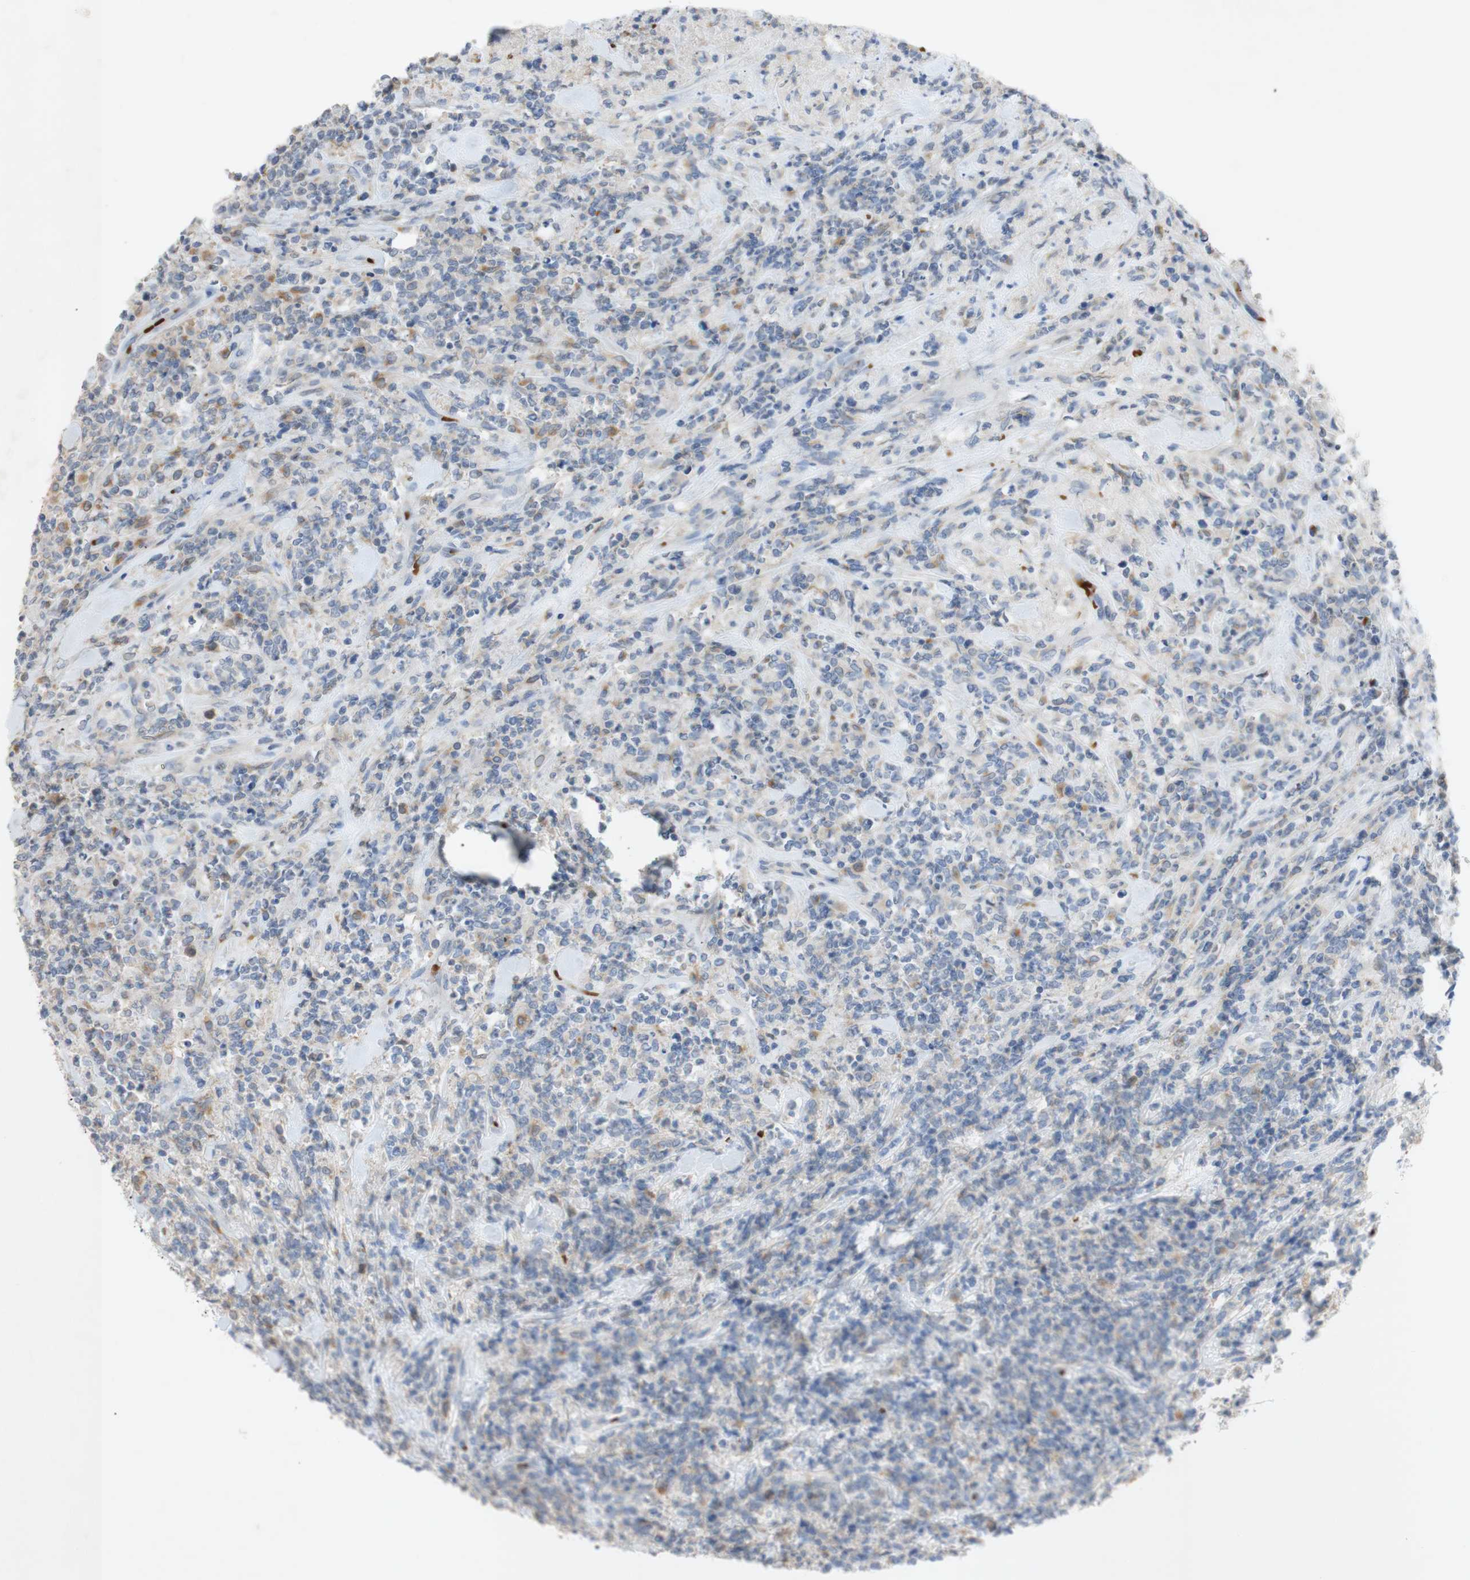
{"staining": {"intensity": "negative", "quantity": "none", "location": "none"}, "tissue": "lymphoma", "cell_type": "Tumor cells", "image_type": "cancer", "snomed": [{"axis": "morphology", "description": "Malignant lymphoma, non-Hodgkin's type, High grade"}, {"axis": "topography", "description": "Soft tissue"}], "caption": "Histopathology image shows no significant protein expression in tumor cells of high-grade malignant lymphoma, non-Hodgkin's type.", "gene": "EPO", "patient": {"sex": "male", "age": 18}}